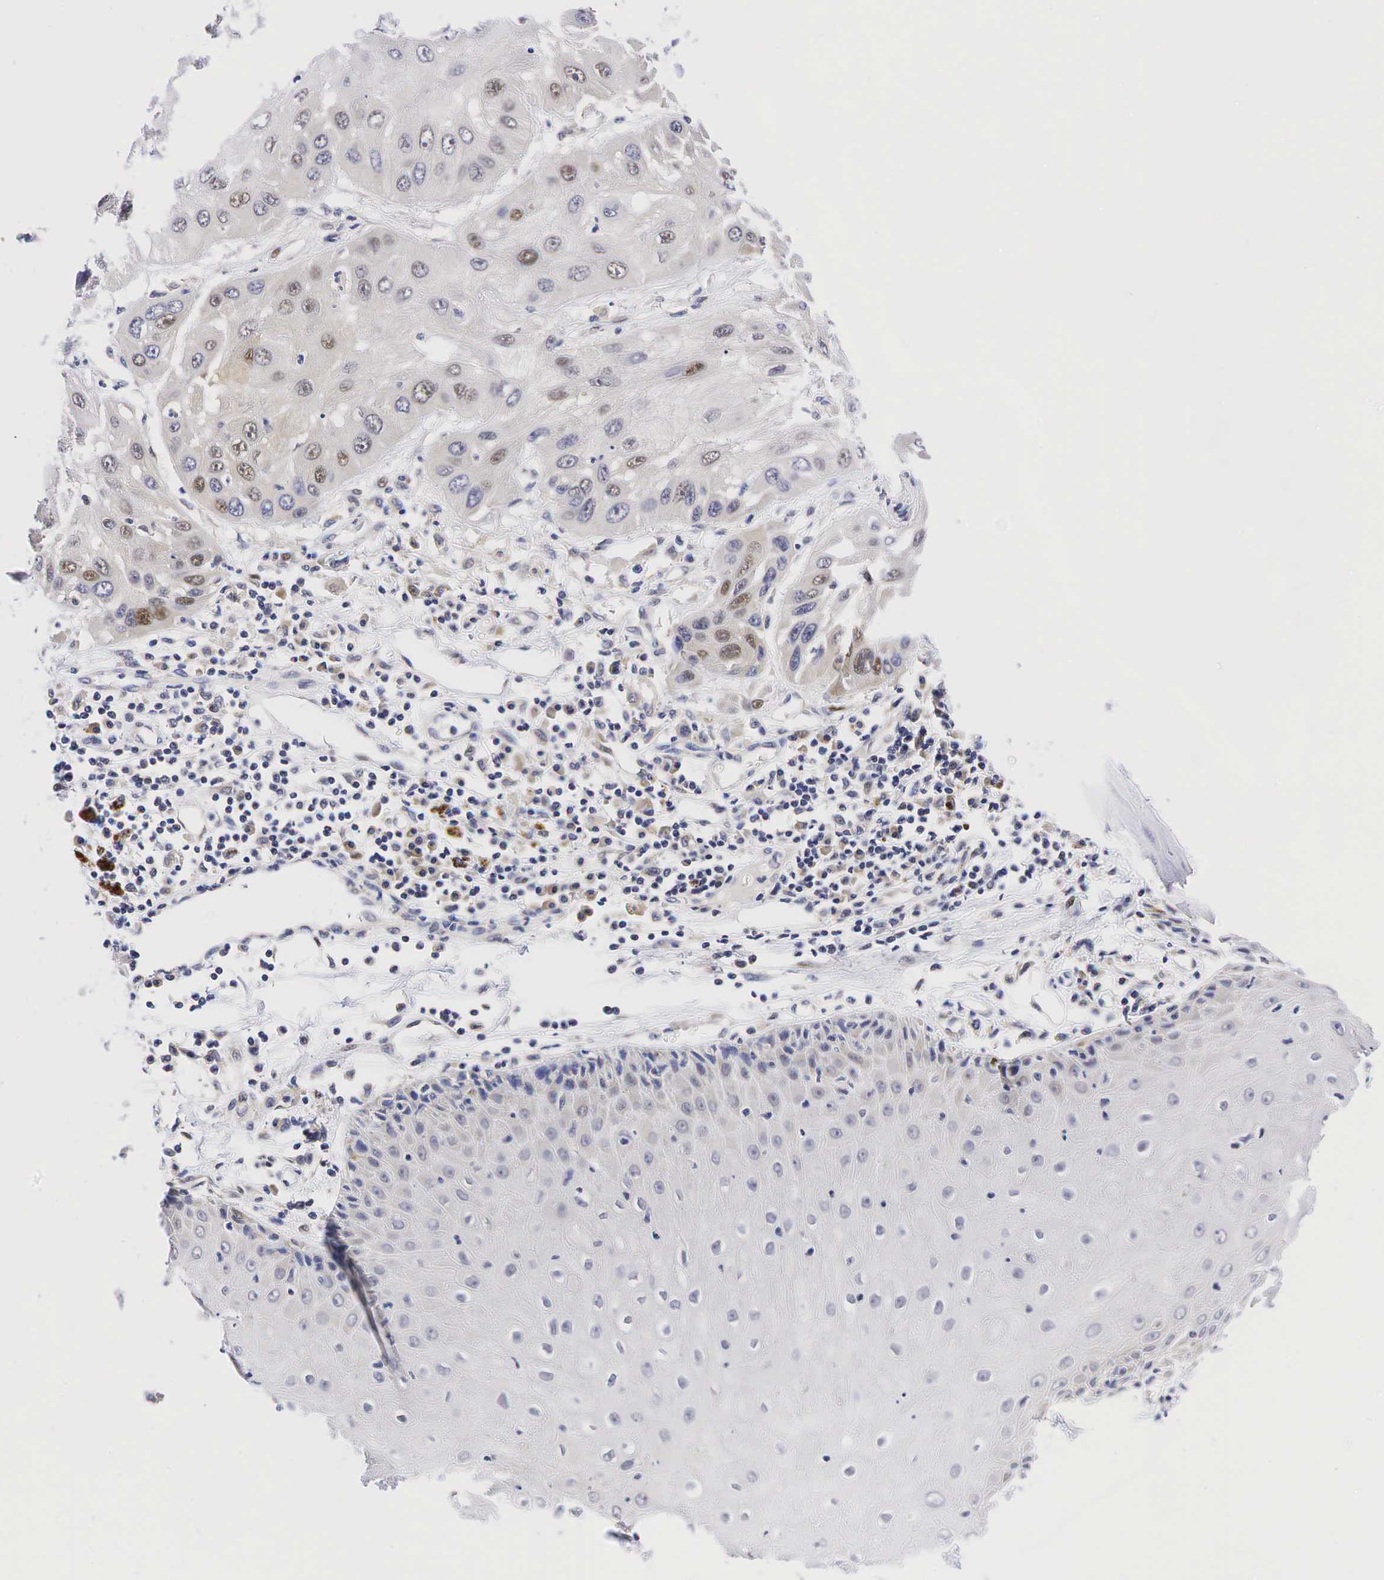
{"staining": {"intensity": "moderate", "quantity": "<25%", "location": "nuclear"}, "tissue": "skin cancer", "cell_type": "Tumor cells", "image_type": "cancer", "snomed": [{"axis": "morphology", "description": "Squamous cell carcinoma, NOS"}, {"axis": "topography", "description": "Skin"}, {"axis": "topography", "description": "Anal"}], "caption": "Skin squamous cell carcinoma tissue exhibits moderate nuclear staining in approximately <25% of tumor cells, visualized by immunohistochemistry. (brown staining indicates protein expression, while blue staining denotes nuclei).", "gene": "CCND1", "patient": {"sex": "male", "age": 61}}